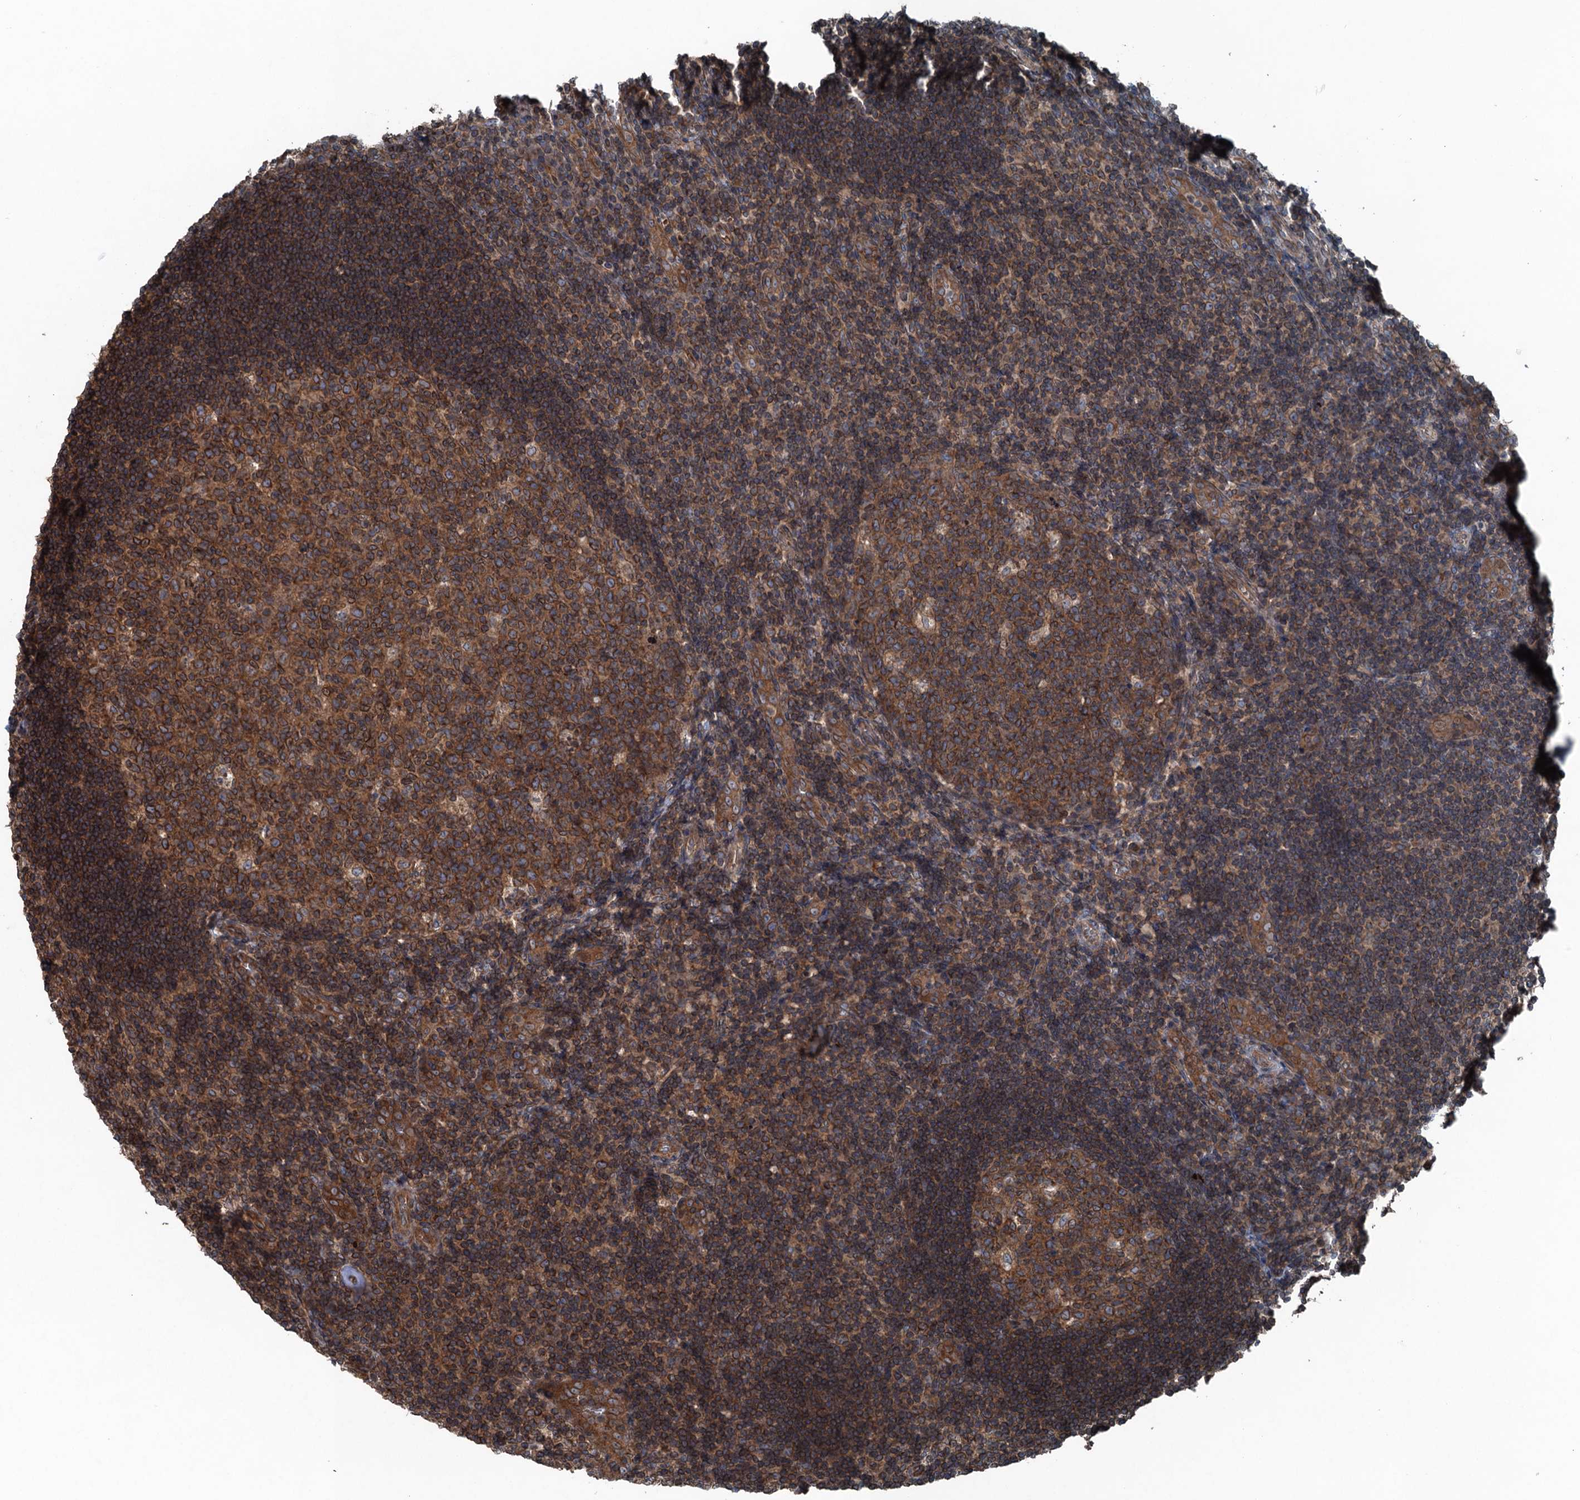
{"staining": {"intensity": "moderate", "quantity": ">75%", "location": "cytoplasmic/membranous"}, "tissue": "tonsil", "cell_type": "Germinal center cells", "image_type": "normal", "snomed": [{"axis": "morphology", "description": "Normal tissue, NOS"}, {"axis": "topography", "description": "Tonsil"}], "caption": "High-power microscopy captured an IHC photomicrograph of benign tonsil, revealing moderate cytoplasmic/membranous staining in approximately >75% of germinal center cells.", "gene": "TRAPPC8", "patient": {"sex": "male", "age": 17}}